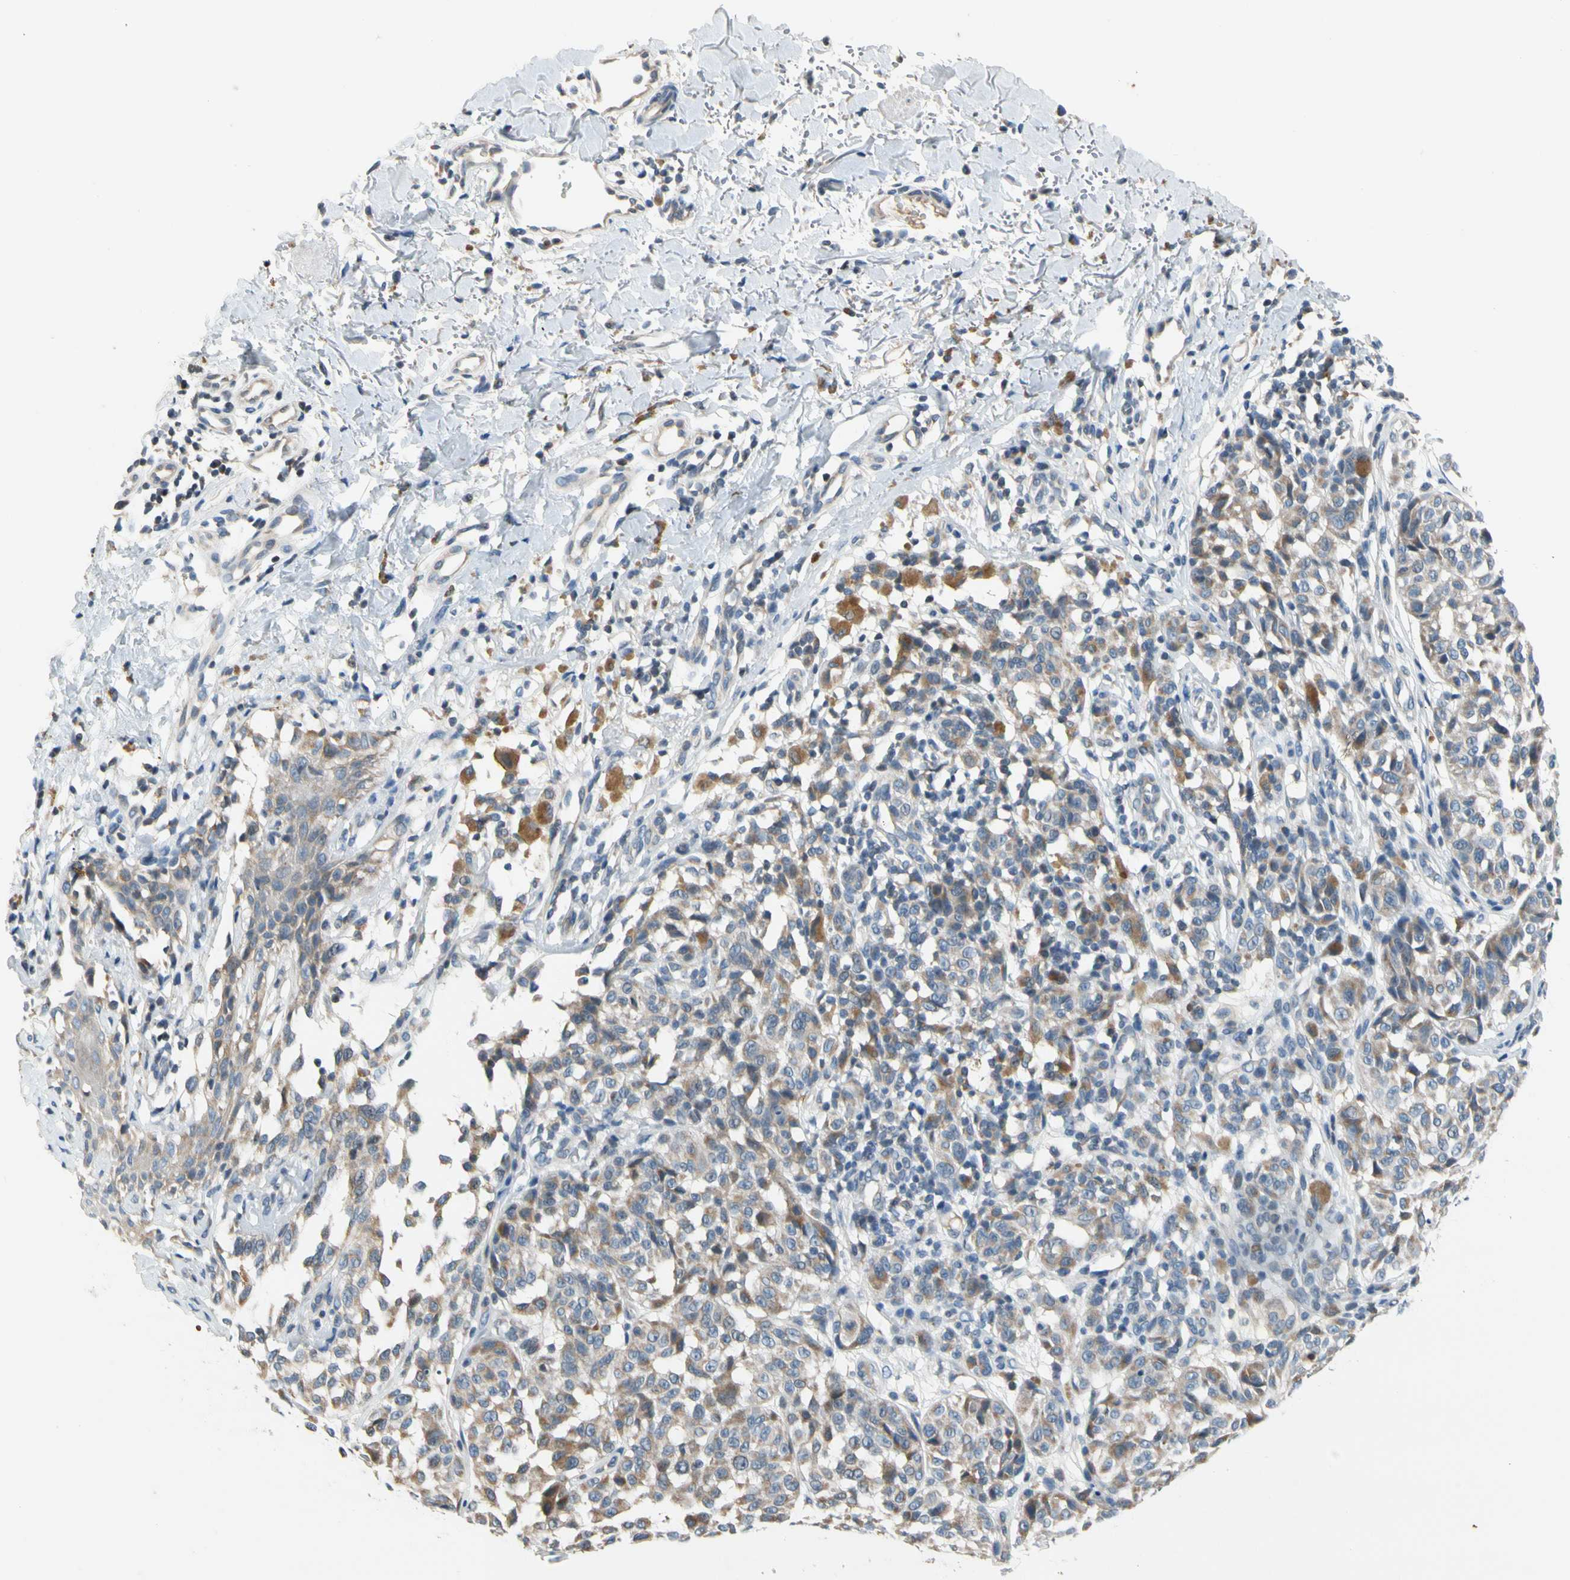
{"staining": {"intensity": "weak", "quantity": "25%-75%", "location": "cytoplasmic/membranous"}, "tissue": "melanoma", "cell_type": "Tumor cells", "image_type": "cancer", "snomed": [{"axis": "morphology", "description": "Malignant melanoma, NOS"}, {"axis": "topography", "description": "Skin"}], "caption": "Malignant melanoma stained with a brown dye reveals weak cytoplasmic/membranous positive positivity in approximately 25%-75% of tumor cells.", "gene": "SOX30", "patient": {"sex": "female", "age": 46}}